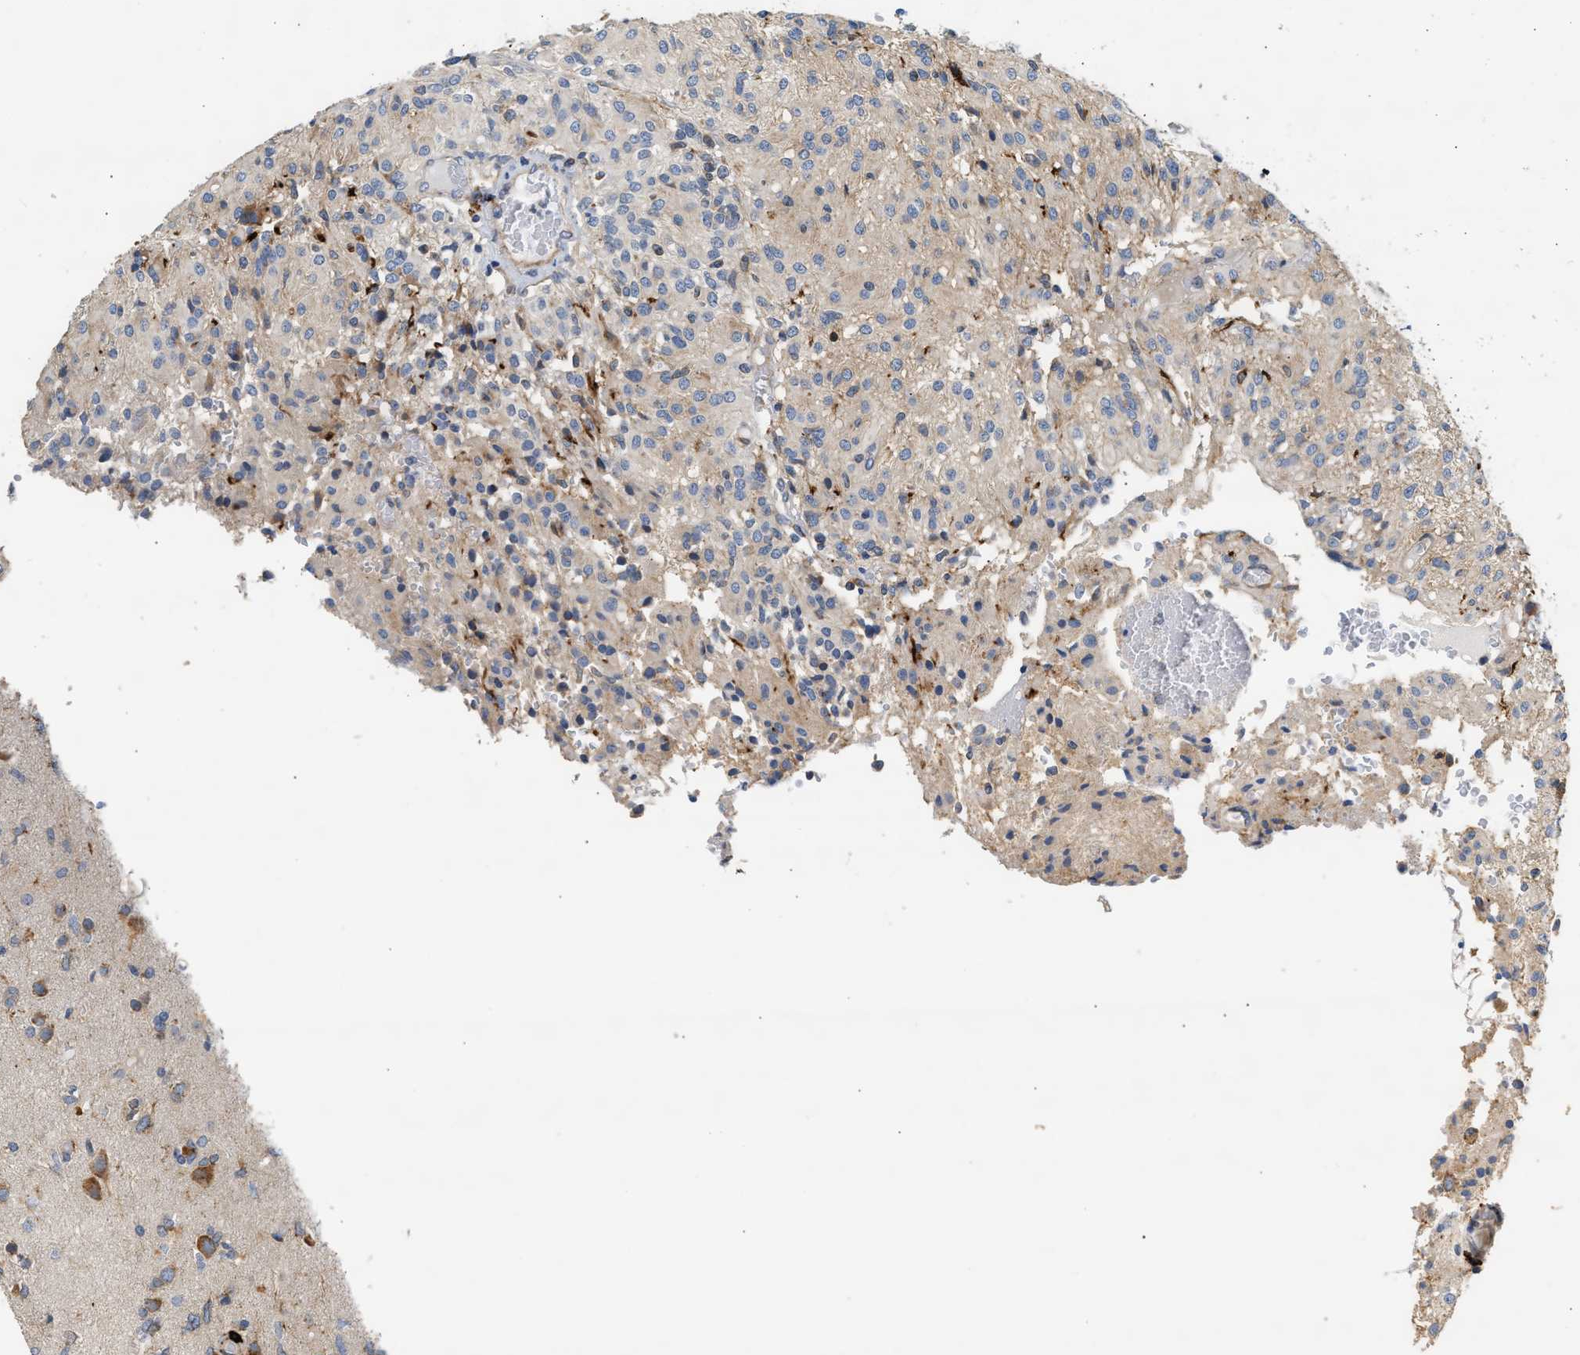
{"staining": {"intensity": "negative", "quantity": "none", "location": "none"}, "tissue": "glioma", "cell_type": "Tumor cells", "image_type": "cancer", "snomed": [{"axis": "morphology", "description": "Glioma, malignant, High grade"}, {"axis": "topography", "description": "Brain"}], "caption": "The immunohistochemistry (IHC) photomicrograph has no significant expression in tumor cells of malignant glioma (high-grade) tissue. The staining is performed using DAB (3,3'-diaminobenzidine) brown chromogen with nuclei counter-stained in using hematoxylin.", "gene": "AMZ1", "patient": {"sex": "female", "age": 59}}